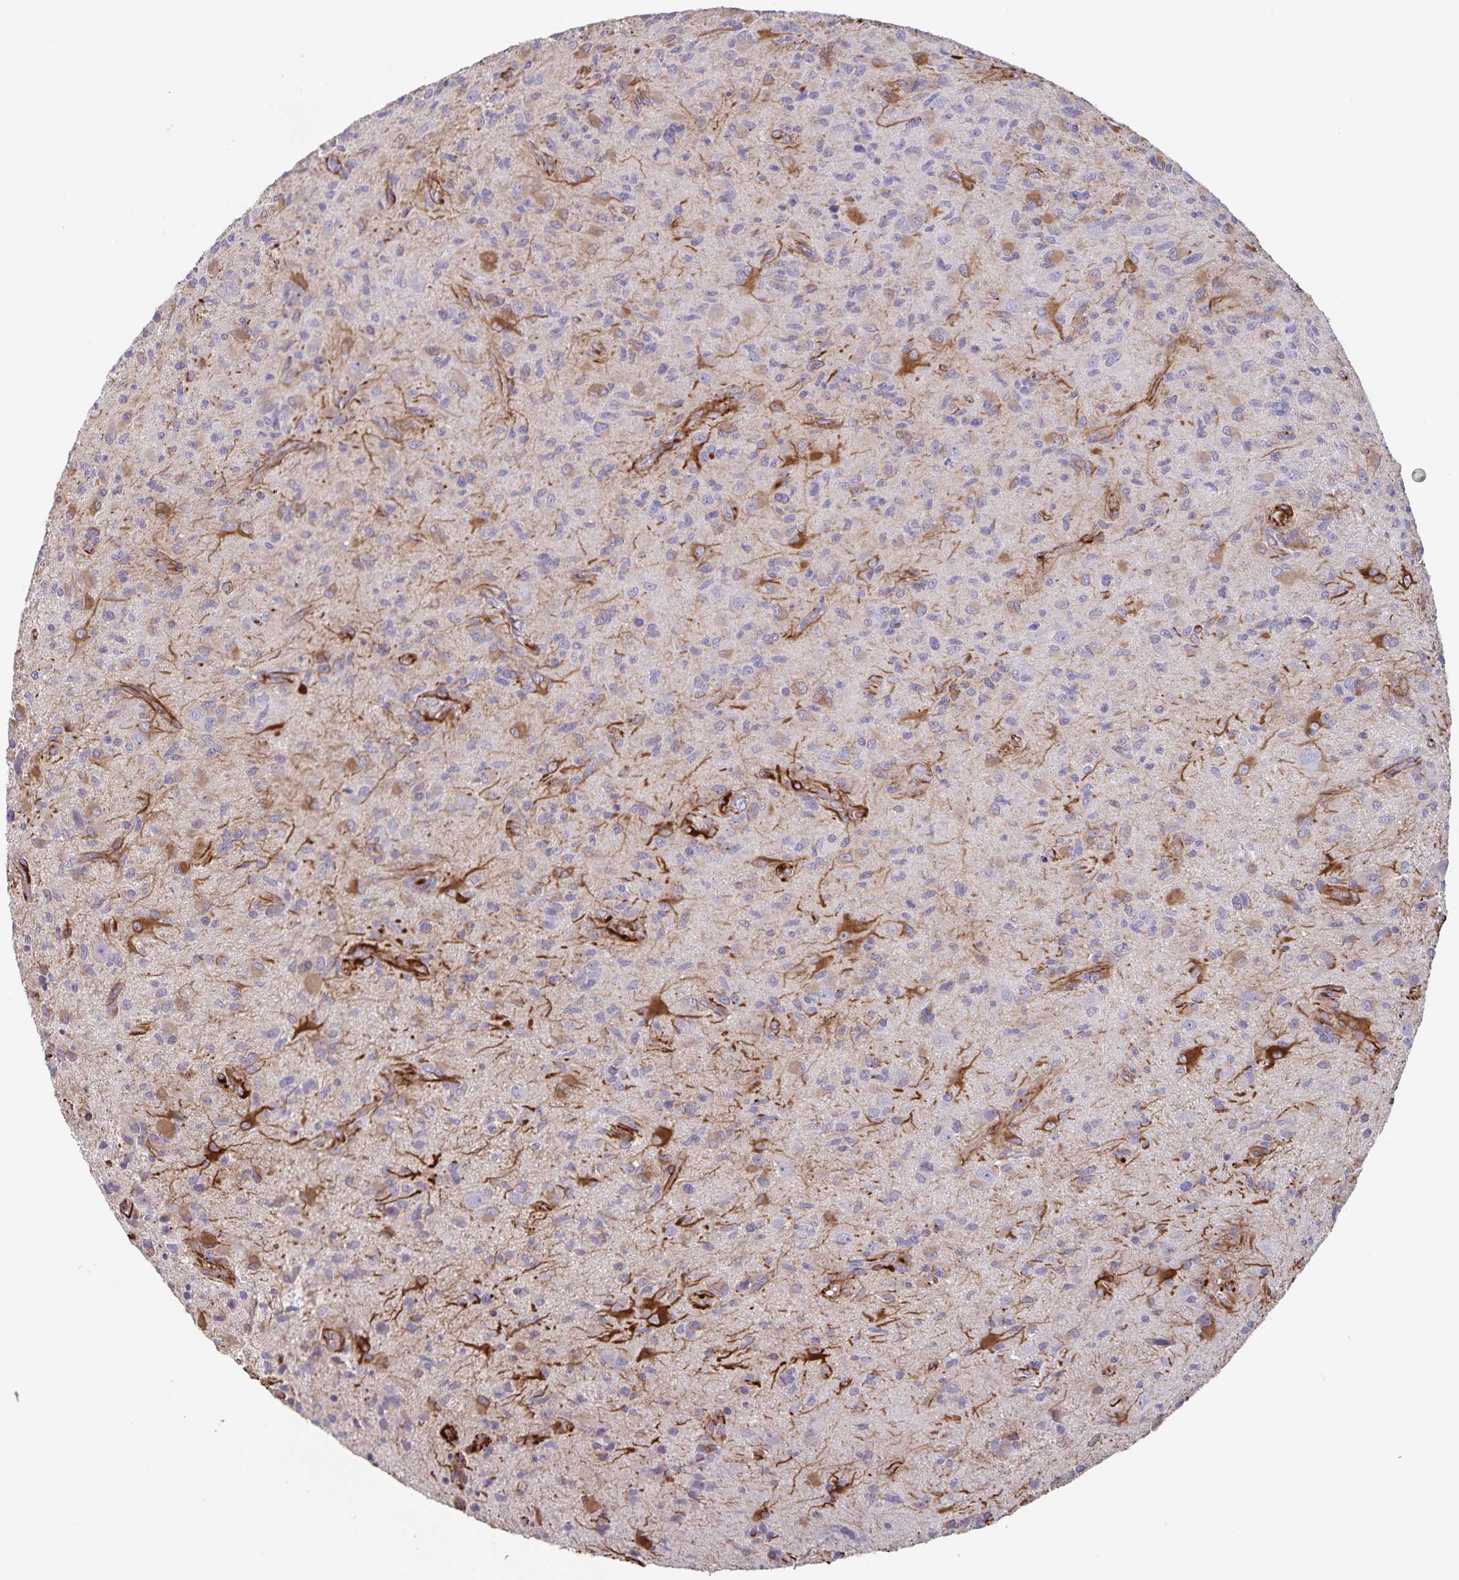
{"staining": {"intensity": "moderate", "quantity": "25%-75%", "location": "cytoplasmic/membranous"}, "tissue": "glioma", "cell_type": "Tumor cells", "image_type": "cancer", "snomed": [{"axis": "morphology", "description": "Glioma, malignant, High grade"}, {"axis": "topography", "description": "Brain"}], "caption": "Moderate cytoplasmic/membranous positivity for a protein is identified in approximately 25%-75% of tumor cells of glioma using immunohistochemistry (IHC).", "gene": "SYNM", "patient": {"sex": "female", "age": 65}}